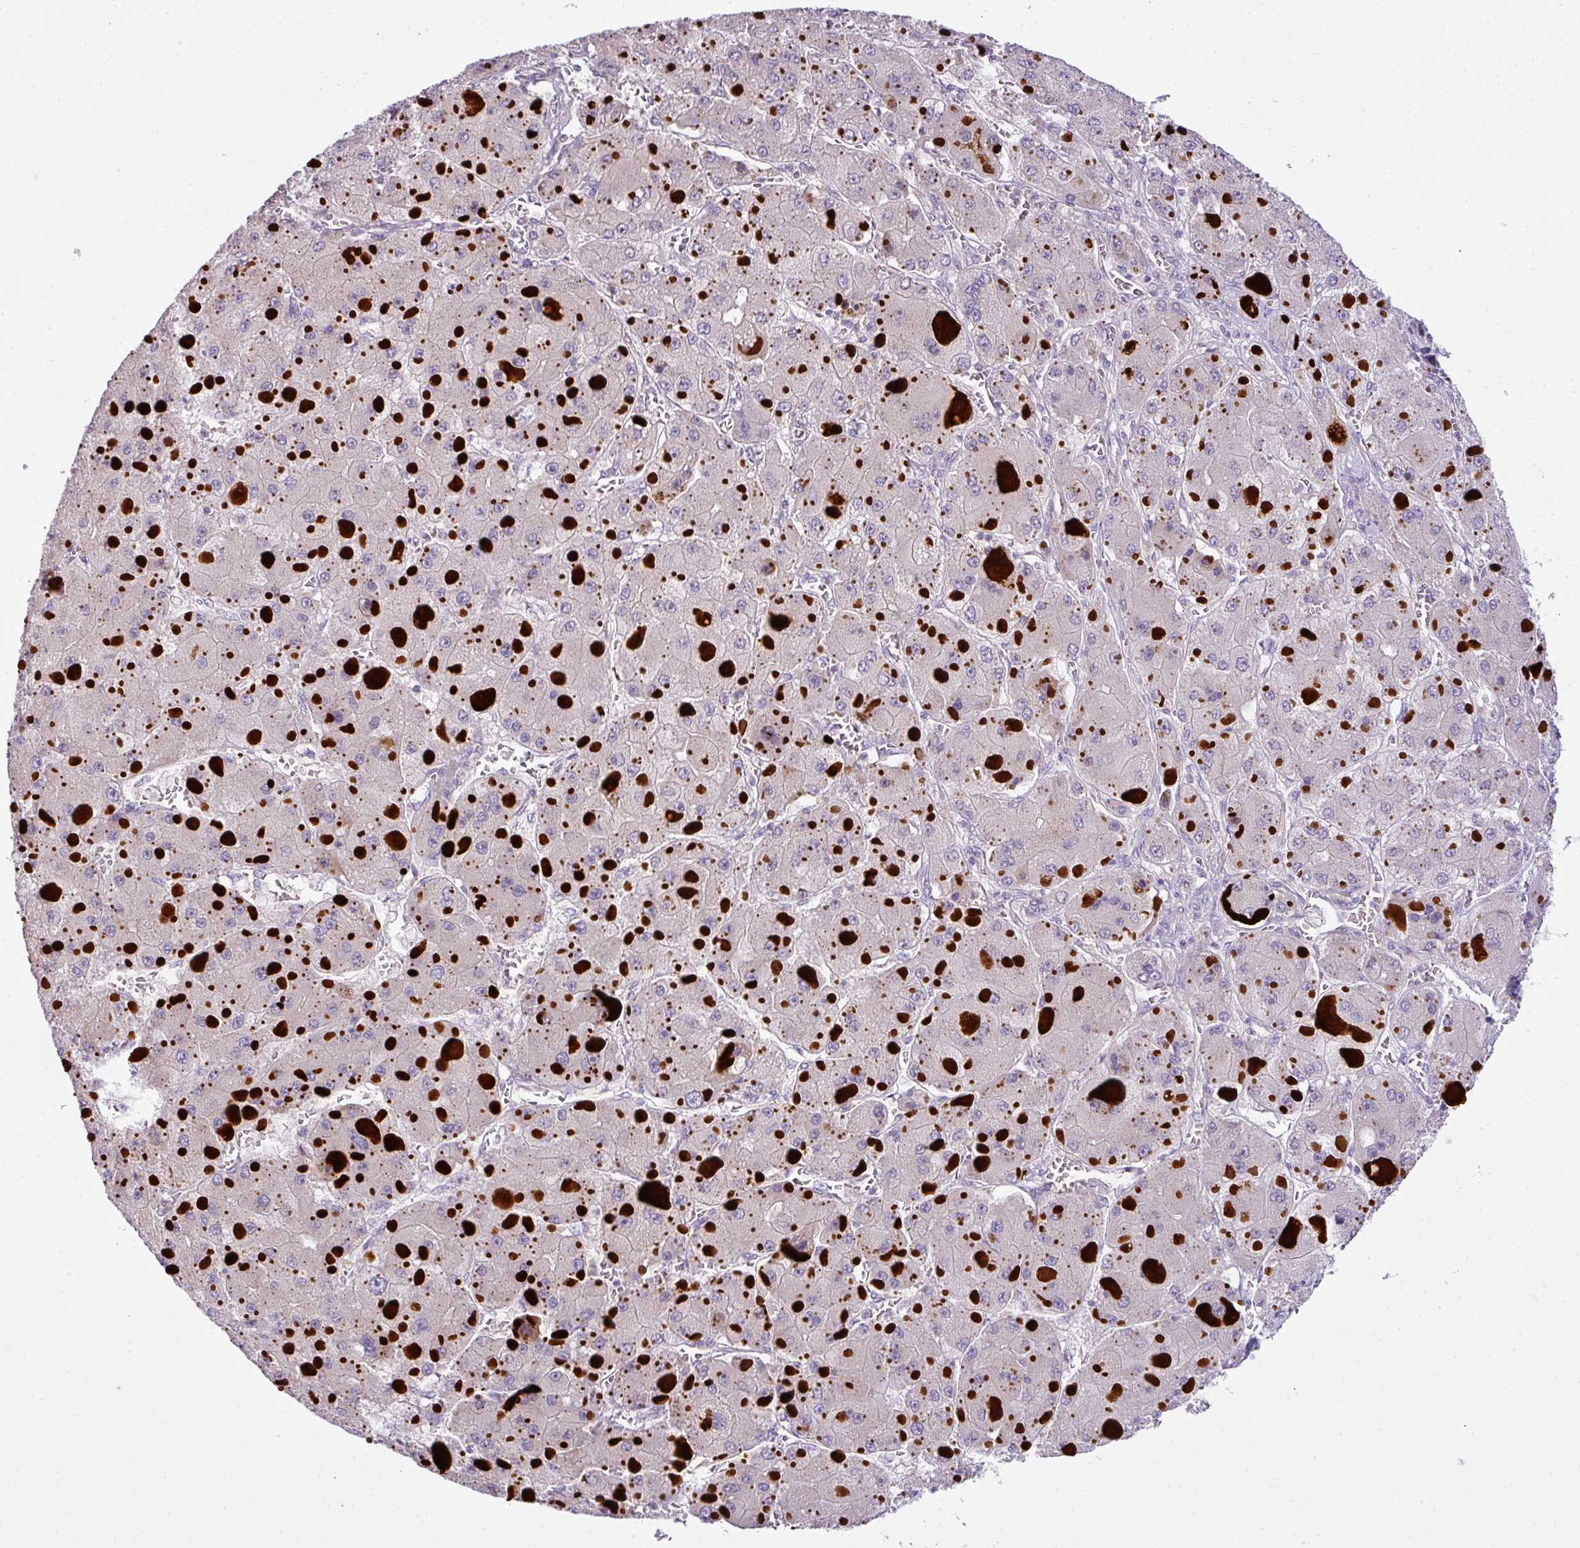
{"staining": {"intensity": "negative", "quantity": "none", "location": "none"}, "tissue": "liver cancer", "cell_type": "Tumor cells", "image_type": "cancer", "snomed": [{"axis": "morphology", "description": "Carcinoma, Hepatocellular, NOS"}, {"axis": "topography", "description": "Liver"}], "caption": "Immunohistochemical staining of human hepatocellular carcinoma (liver) shows no significant positivity in tumor cells.", "gene": "PIK3R5", "patient": {"sex": "female", "age": 73}}